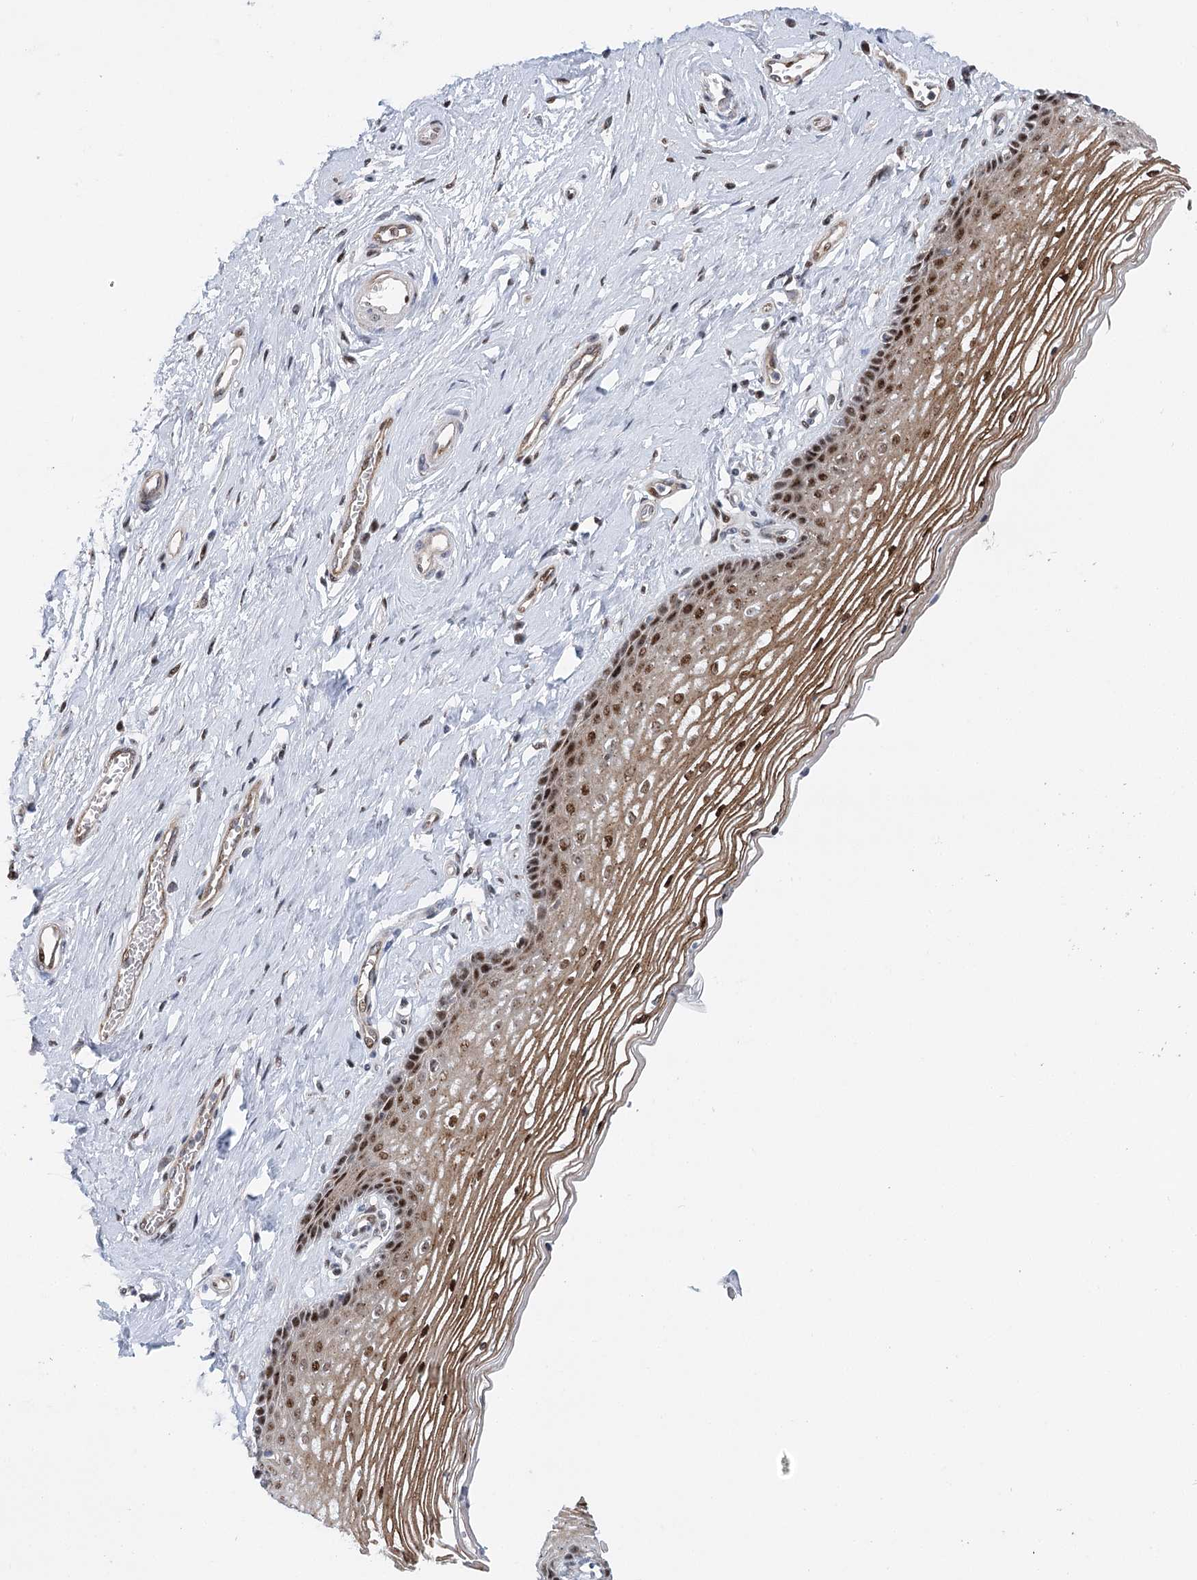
{"staining": {"intensity": "strong", "quantity": ">75%", "location": "cytoplasmic/membranous,nuclear"}, "tissue": "vagina", "cell_type": "Squamous epithelial cells", "image_type": "normal", "snomed": [{"axis": "morphology", "description": "Normal tissue, NOS"}, {"axis": "topography", "description": "Vagina"}], "caption": "Unremarkable vagina shows strong cytoplasmic/membranous,nuclear staining in about >75% of squamous epithelial cells, visualized by immunohistochemistry. (DAB IHC with brightfield microscopy, high magnification).", "gene": "CAMTA1", "patient": {"sex": "female", "age": 46}}